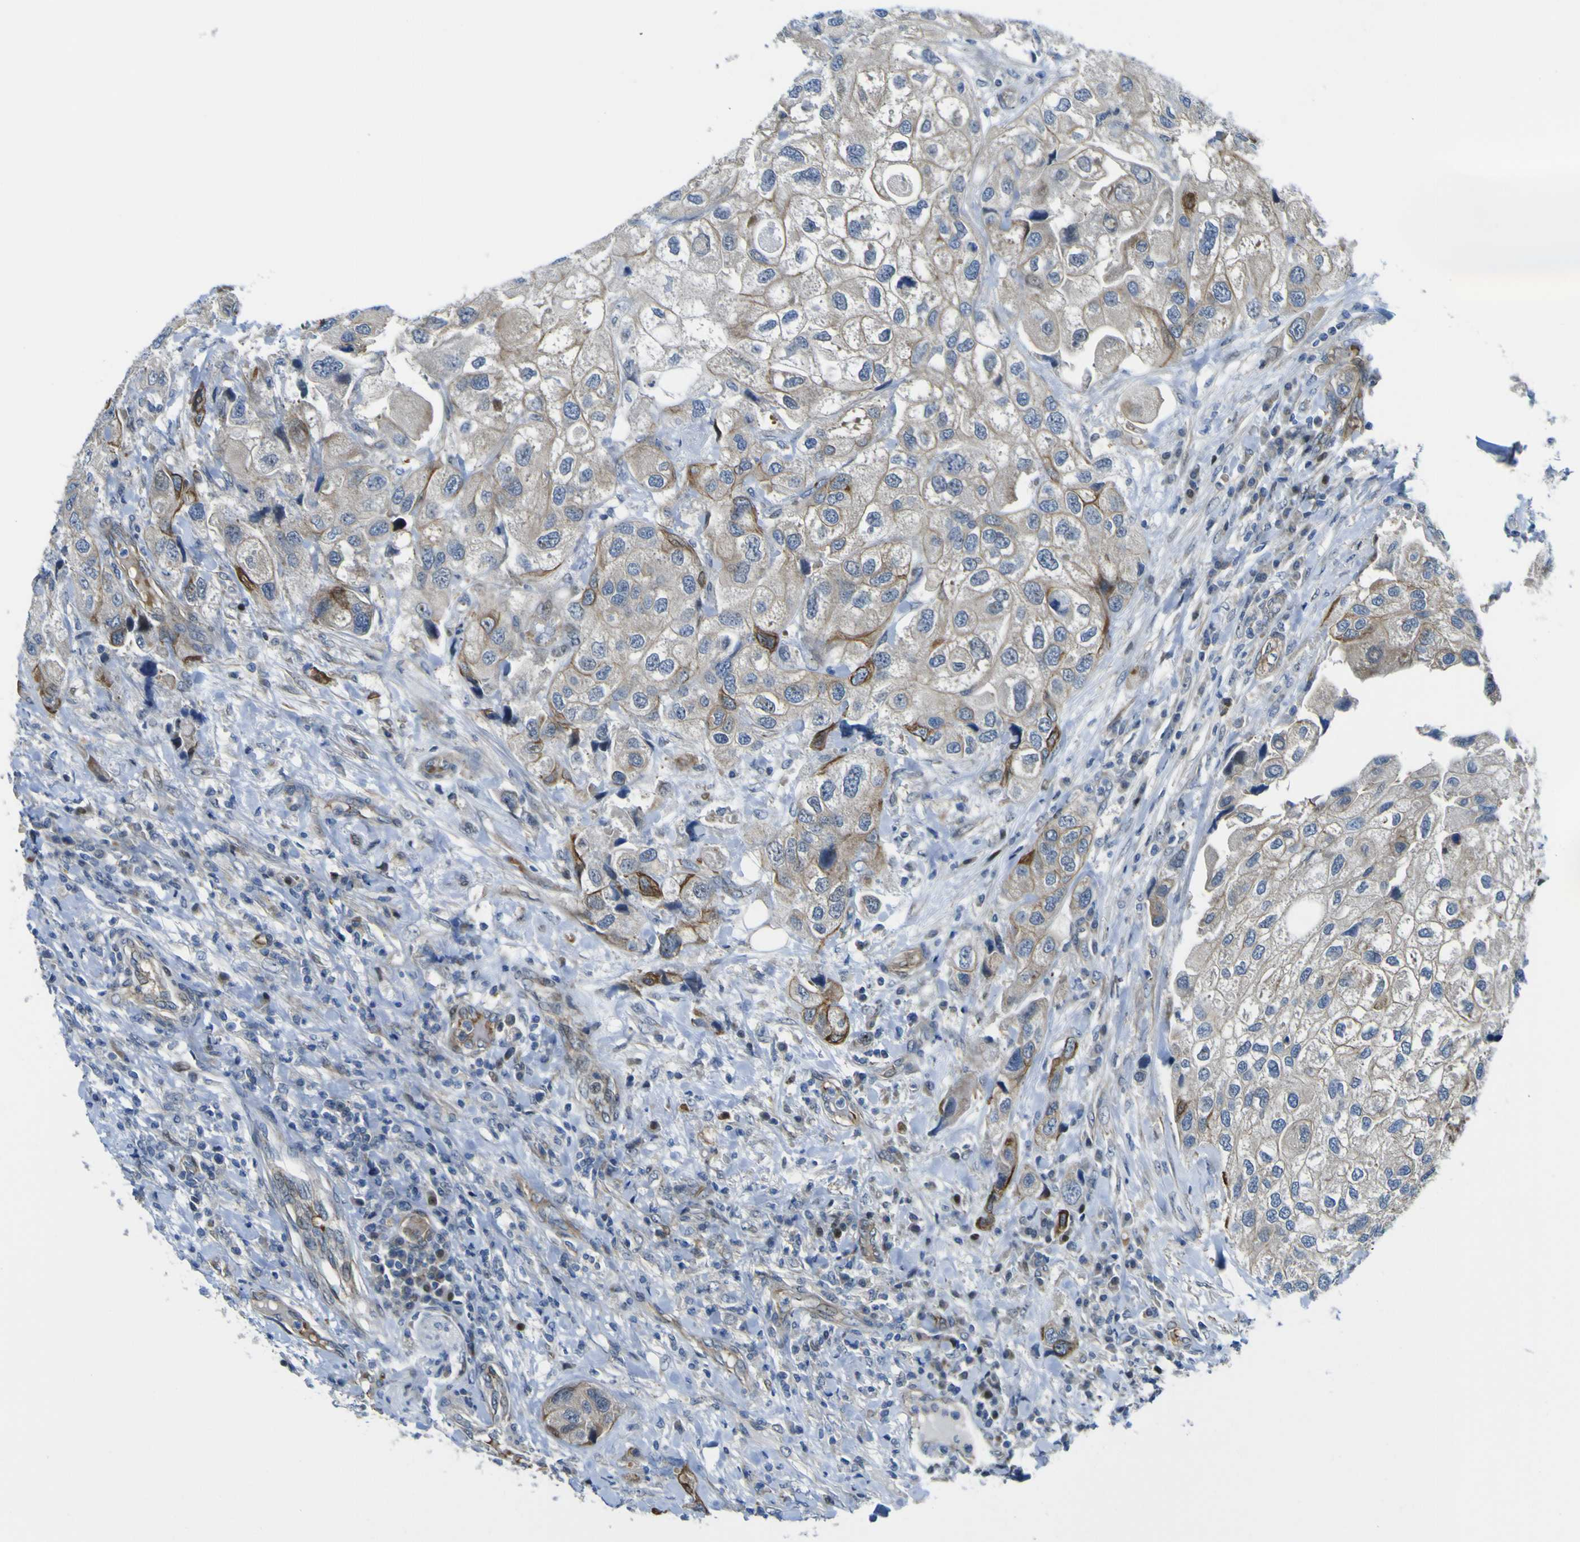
{"staining": {"intensity": "strong", "quantity": "<25%", "location": "cytoplasmic/membranous"}, "tissue": "urothelial cancer", "cell_type": "Tumor cells", "image_type": "cancer", "snomed": [{"axis": "morphology", "description": "Urothelial carcinoma, High grade"}, {"axis": "topography", "description": "Urinary bladder"}], "caption": "This image exhibits immunohistochemistry staining of human urothelial carcinoma (high-grade), with medium strong cytoplasmic/membranous positivity in about <25% of tumor cells.", "gene": "KDM7A", "patient": {"sex": "female", "age": 64}}